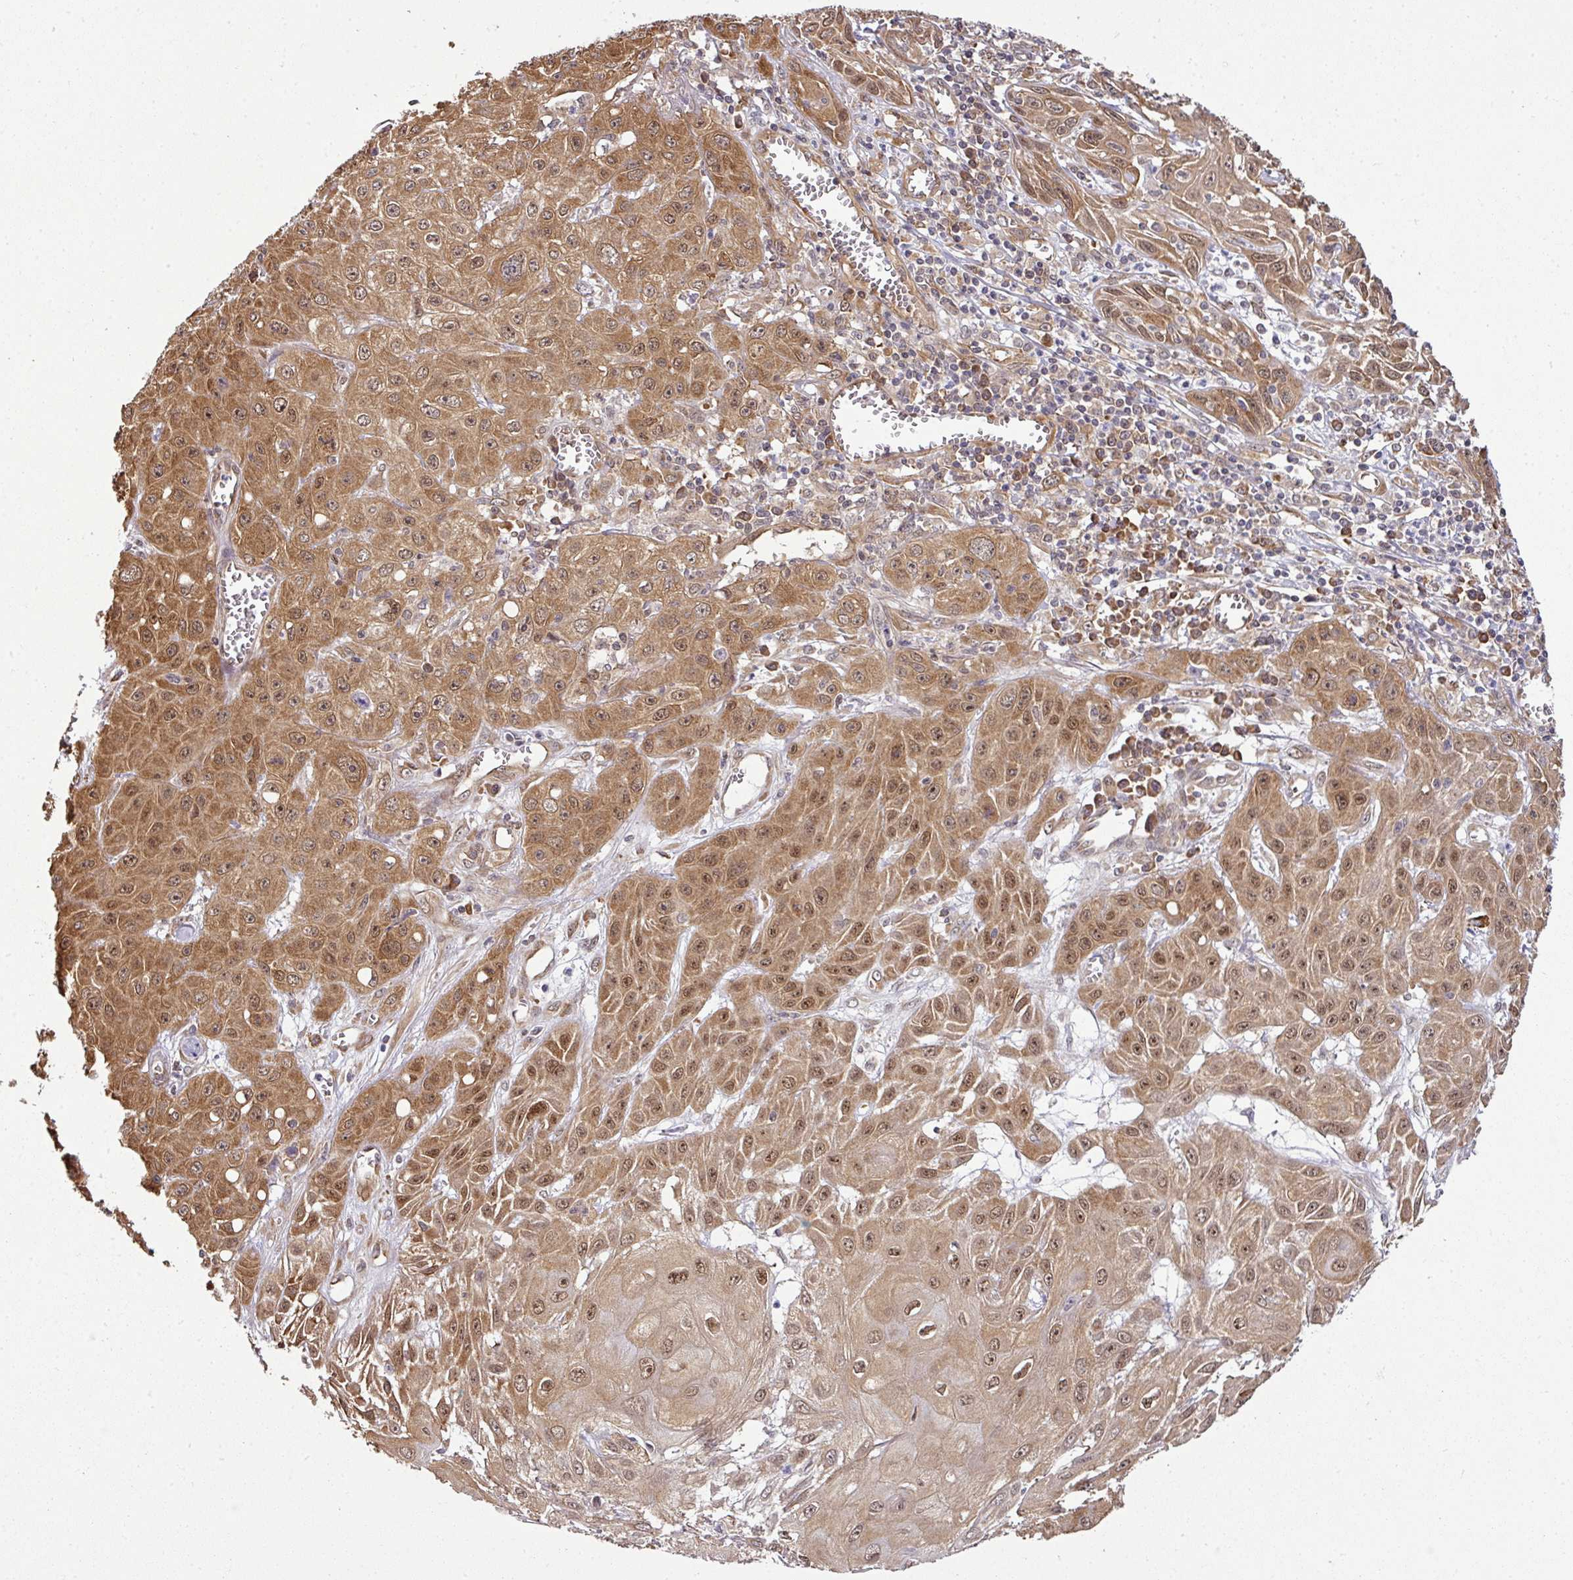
{"staining": {"intensity": "moderate", "quantity": ">75%", "location": "cytoplasmic/membranous,nuclear"}, "tissue": "skin cancer", "cell_type": "Tumor cells", "image_type": "cancer", "snomed": [{"axis": "morphology", "description": "Squamous cell carcinoma, NOS"}, {"axis": "topography", "description": "Skin"}, {"axis": "topography", "description": "Vulva"}], "caption": "Immunohistochemistry of human skin cancer reveals medium levels of moderate cytoplasmic/membranous and nuclear staining in approximately >75% of tumor cells.", "gene": "RBM4B", "patient": {"sex": "female", "age": 71}}